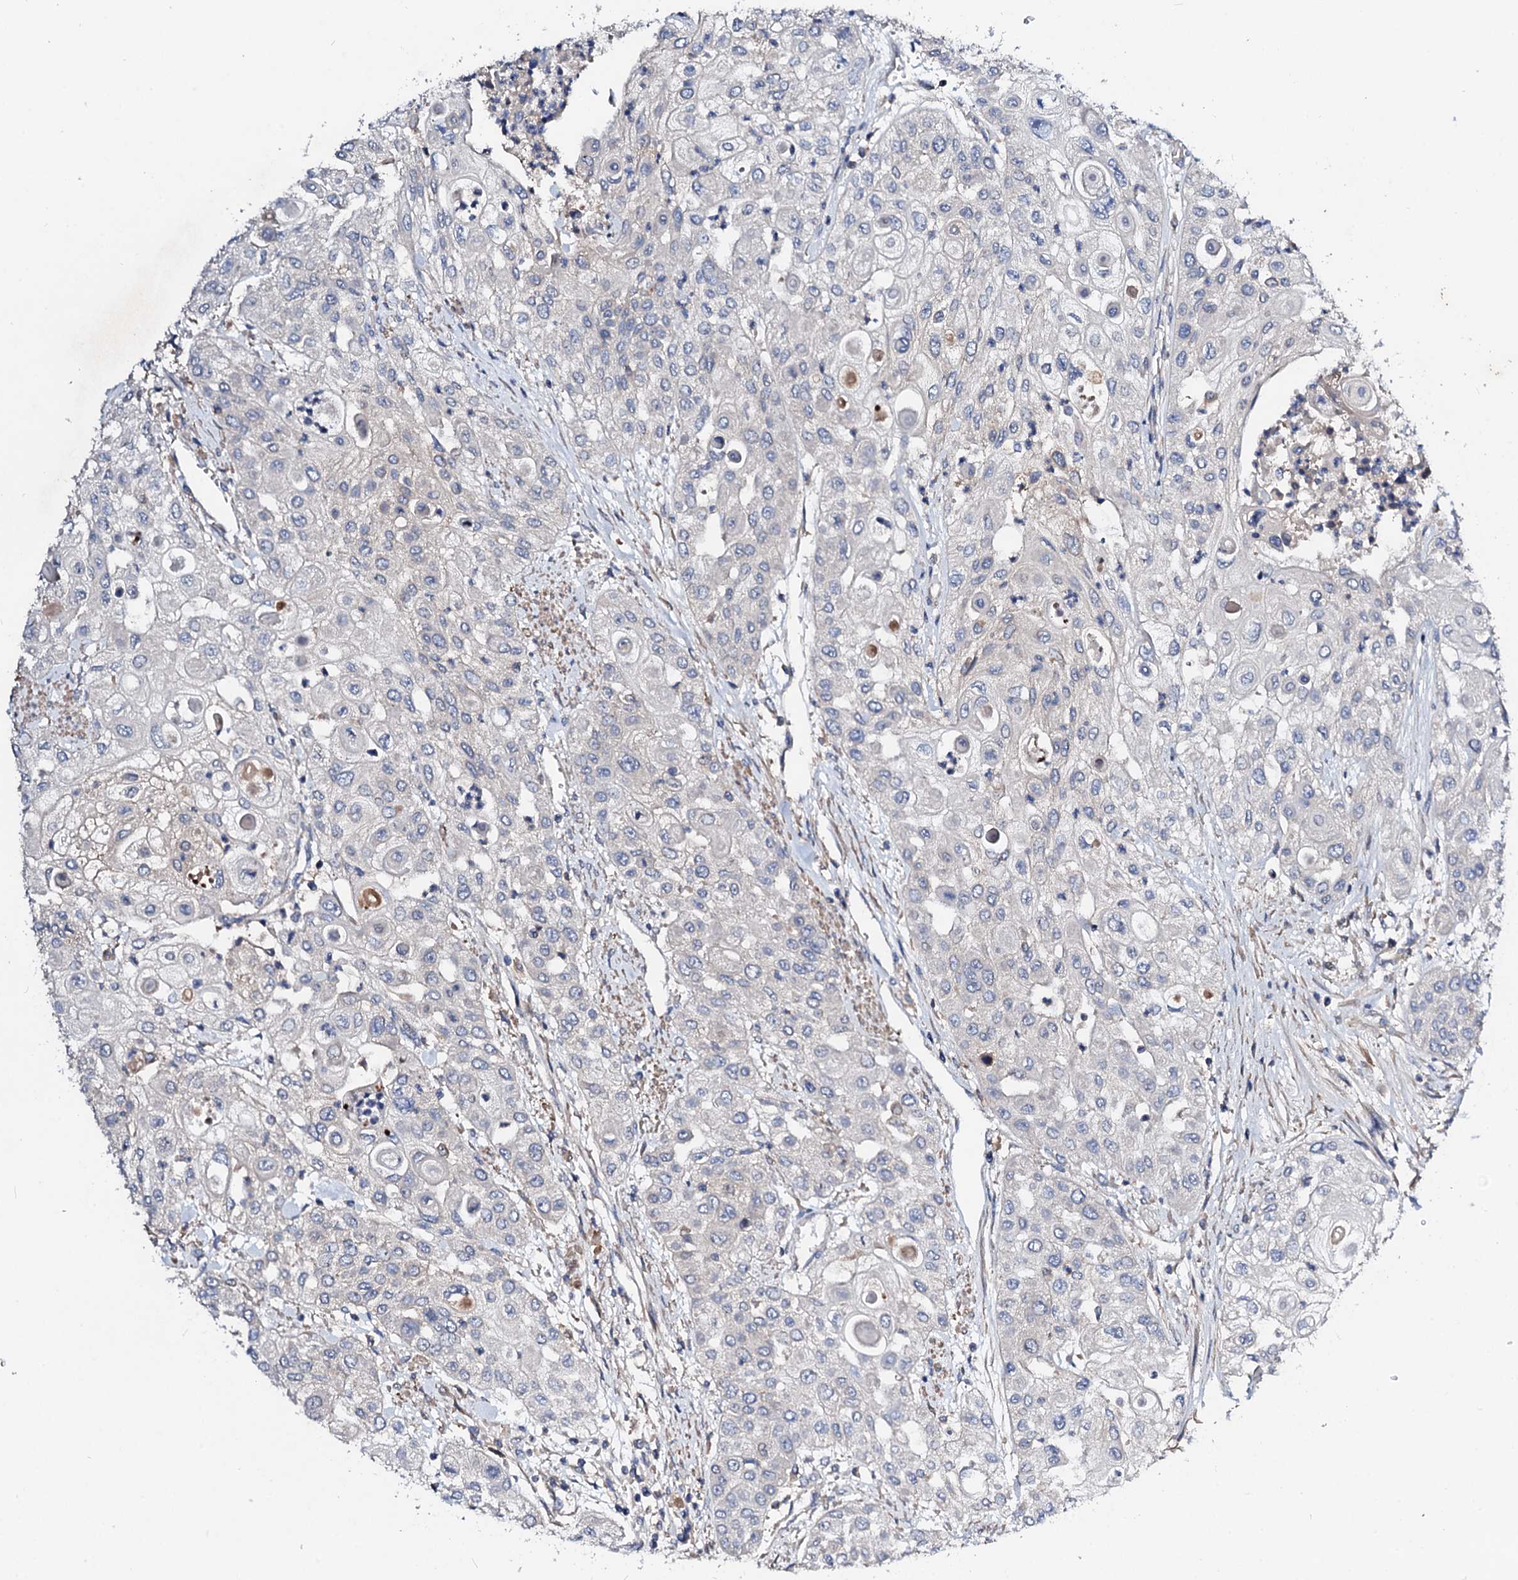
{"staining": {"intensity": "negative", "quantity": "none", "location": "none"}, "tissue": "urothelial cancer", "cell_type": "Tumor cells", "image_type": "cancer", "snomed": [{"axis": "morphology", "description": "Urothelial carcinoma, High grade"}, {"axis": "topography", "description": "Urinary bladder"}], "caption": "The micrograph reveals no staining of tumor cells in urothelial carcinoma (high-grade).", "gene": "FIBIN", "patient": {"sex": "female", "age": 79}}